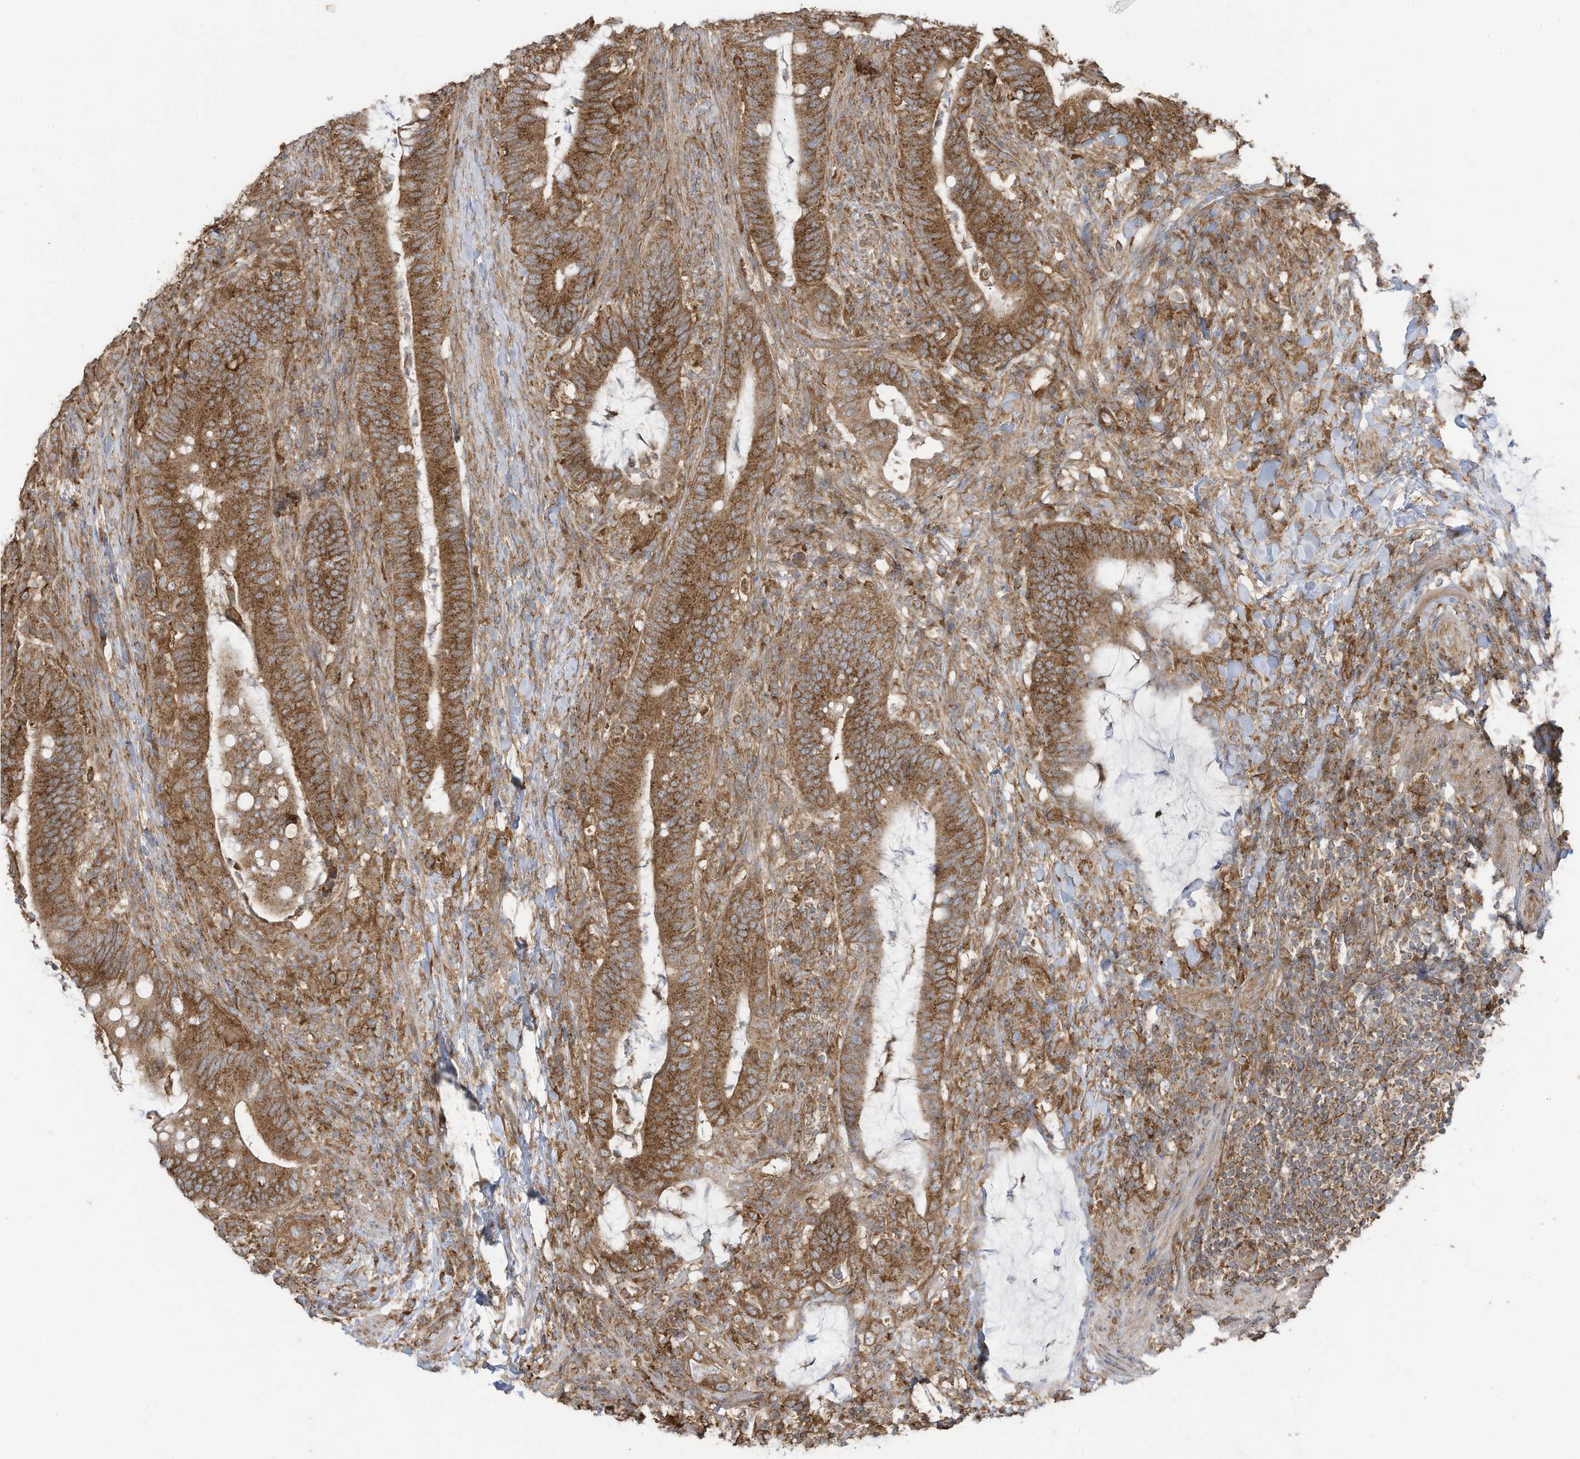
{"staining": {"intensity": "moderate", "quantity": ">75%", "location": "cytoplasmic/membranous"}, "tissue": "colorectal cancer", "cell_type": "Tumor cells", "image_type": "cancer", "snomed": [{"axis": "morphology", "description": "Adenocarcinoma, NOS"}, {"axis": "topography", "description": "Colon"}], "caption": "Protein staining of adenocarcinoma (colorectal) tissue demonstrates moderate cytoplasmic/membranous expression in approximately >75% of tumor cells.", "gene": "CGAS", "patient": {"sex": "female", "age": 66}}